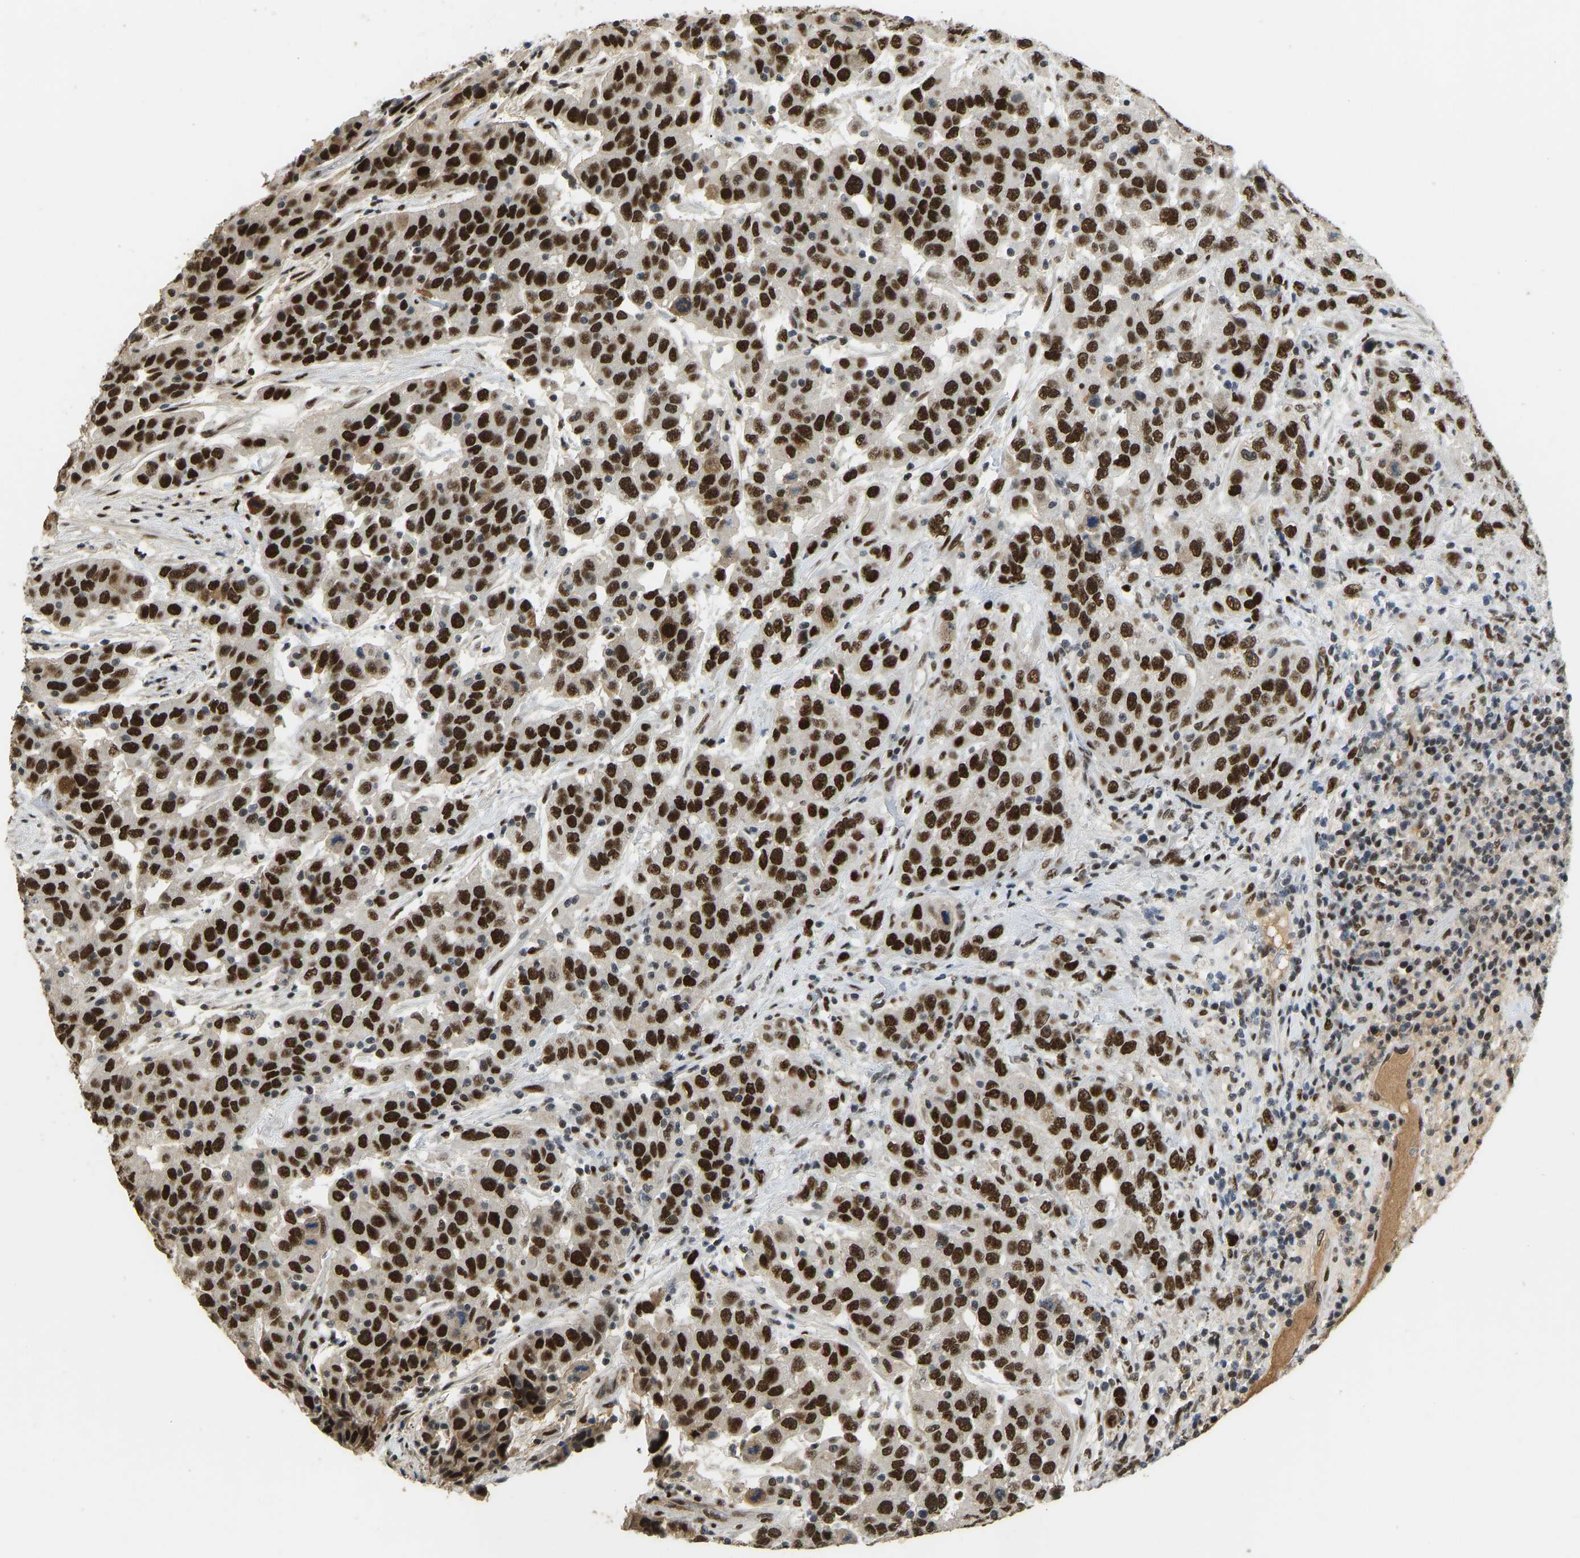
{"staining": {"intensity": "strong", "quantity": ">75%", "location": "nuclear"}, "tissue": "urothelial cancer", "cell_type": "Tumor cells", "image_type": "cancer", "snomed": [{"axis": "morphology", "description": "Urothelial carcinoma, High grade"}, {"axis": "topography", "description": "Urinary bladder"}], "caption": "High-grade urothelial carcinoma was stained to show a protein in brown. There is high levels of strong nuclear staining in about >75% of tumor cells. (Stains: DAB (3,3'-diaminobenzidine) in brown, nuclei in blue, Microscopy: brightfield microscopy at high magnification).", "gene": "FOXK1", "patient": {"sex": "female", "age": 80}}